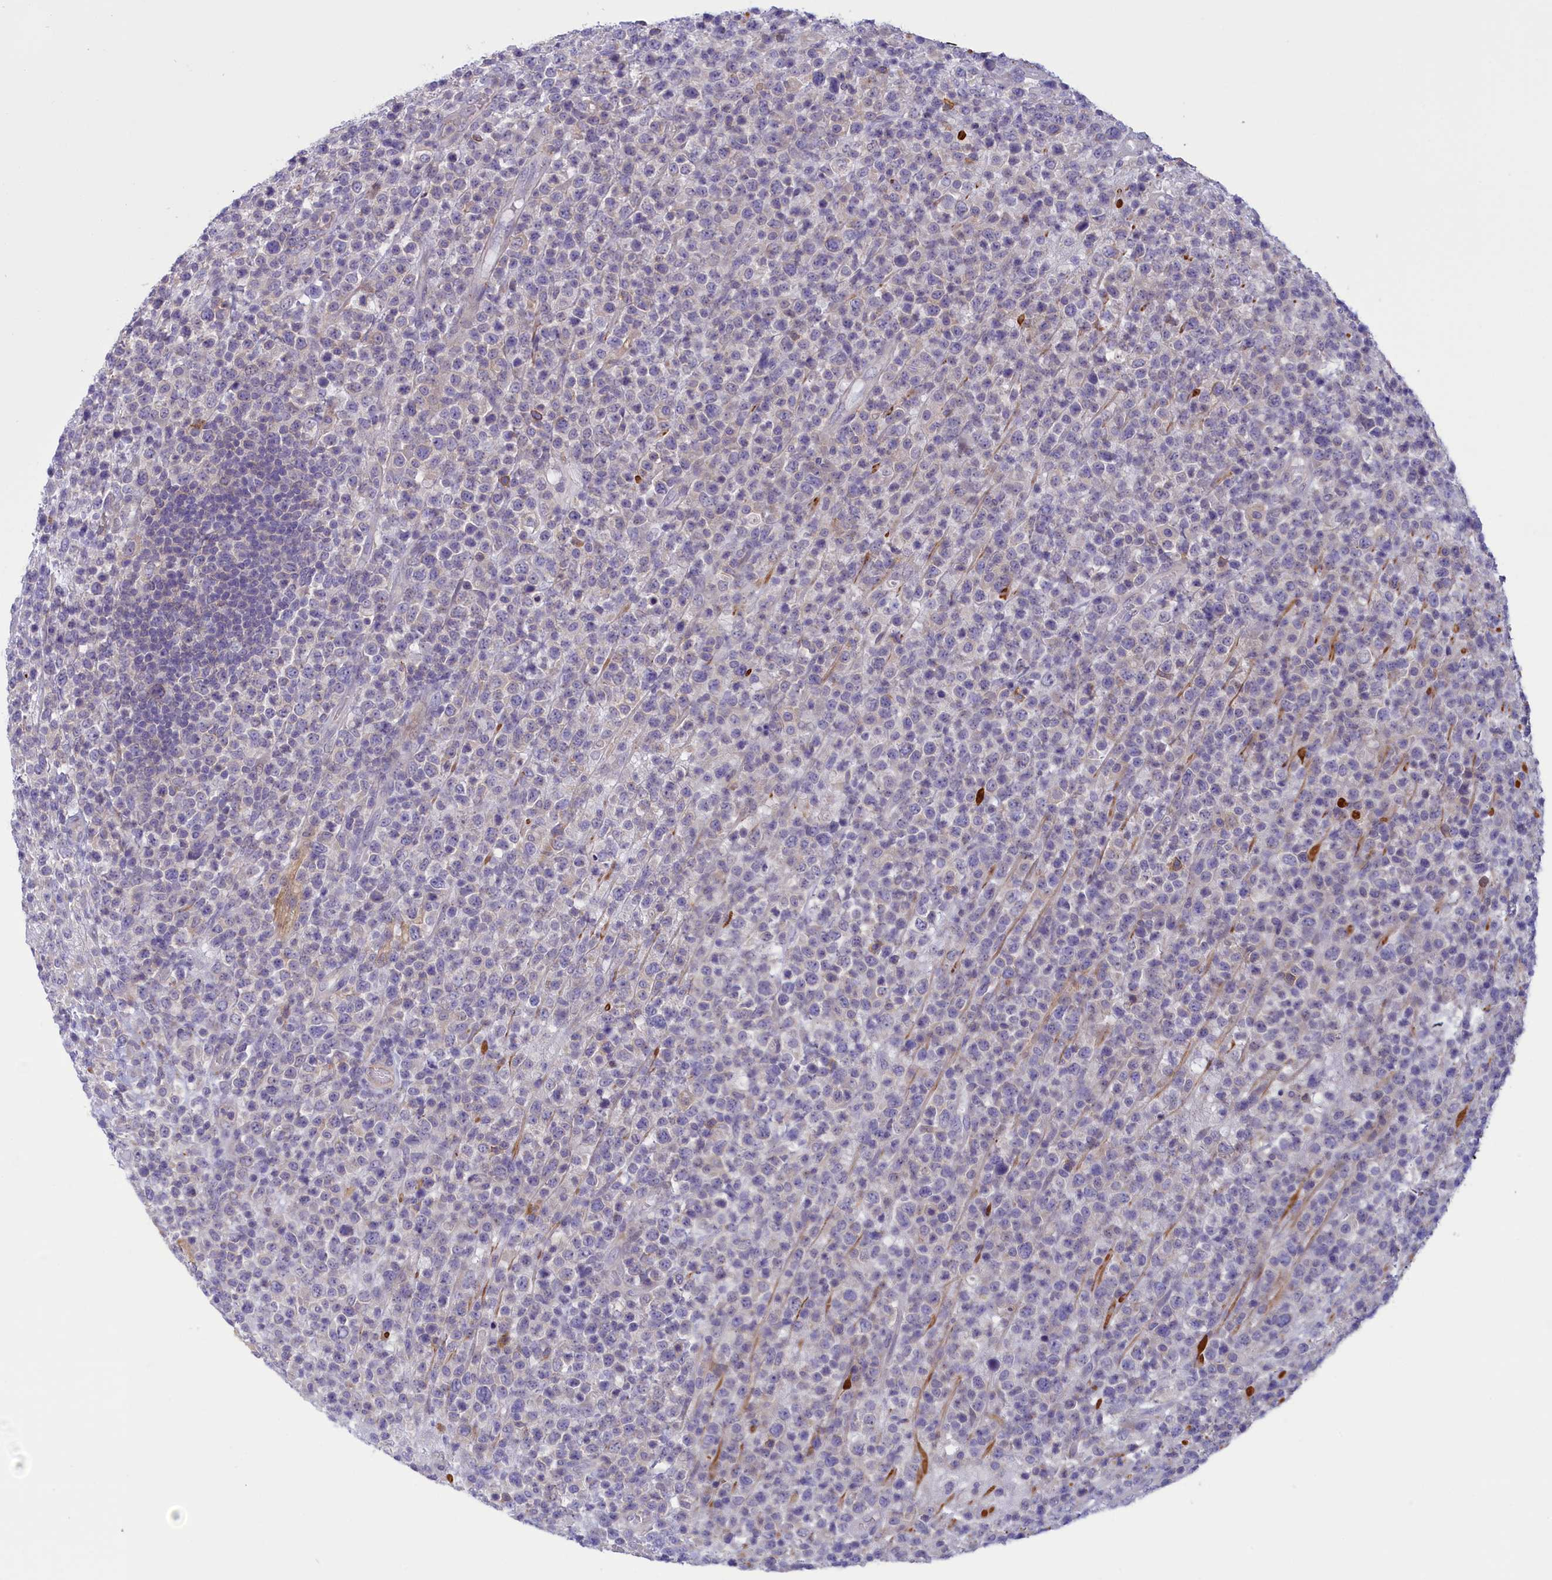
{"staining": {"intensity": "negative", "quantity": "none", "location": "none"}, "tissue": "lymphoma", "cell_type": "Tumor cells", "image_type": "cancer", "snomed": [{"axis": "morphology", "description": "Malignant lymphoma, non-Hodgkin's type, High grade"}, {"axis": "topography", "description": "Colon"}], "caption": "Lymphoma was stained to show a protein in brown. There is no significant expression in tumor cells. The staining is performed using DAB brown chromogen with nuclei counter-stained in using hematoxylin.", "gene": "CORO2A", "patient": {"sex": "female", "age": 53}}